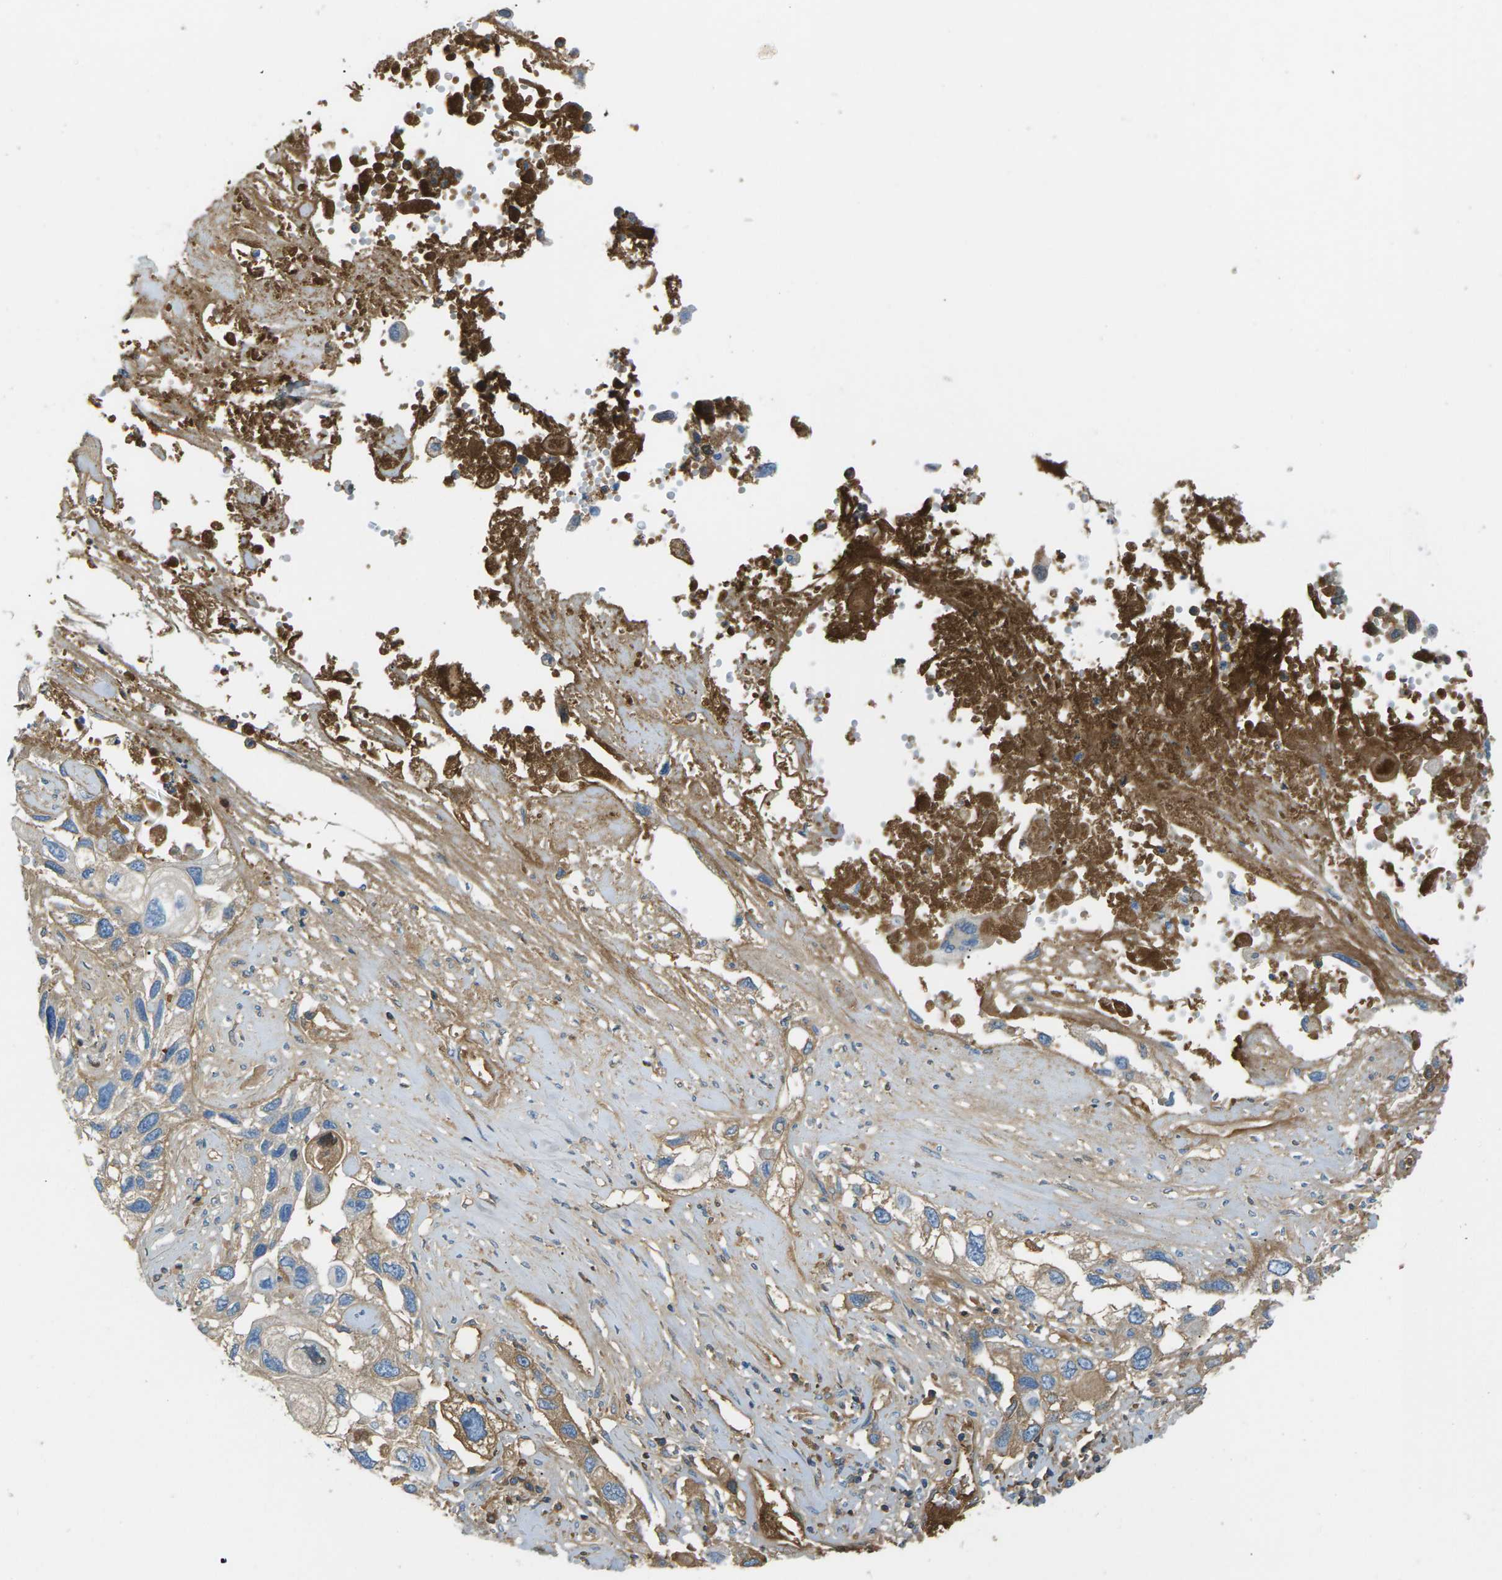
{"staining": {"intensity": "moderate", "quantity": "<25%", "location": "cytoplasmic/membranous"}, "tissue": "lung cancer", "cell_type": "Tumor cells", "image_type": "cancer", "snomed": [{"axis": "morphology", "description": "Squamous cell carcinoma, NOS"}, {"axis": "topography", "description": "Lung"}], "caption": "Squamous cell carcinoma (lung) tissue exhibits moderate cytoplasmic/membranous staining in about <25% of tumor cells, visualized by immunohistochemistry.", "gene": "CFI", "patient": {"sex": "male", "age": 71}}